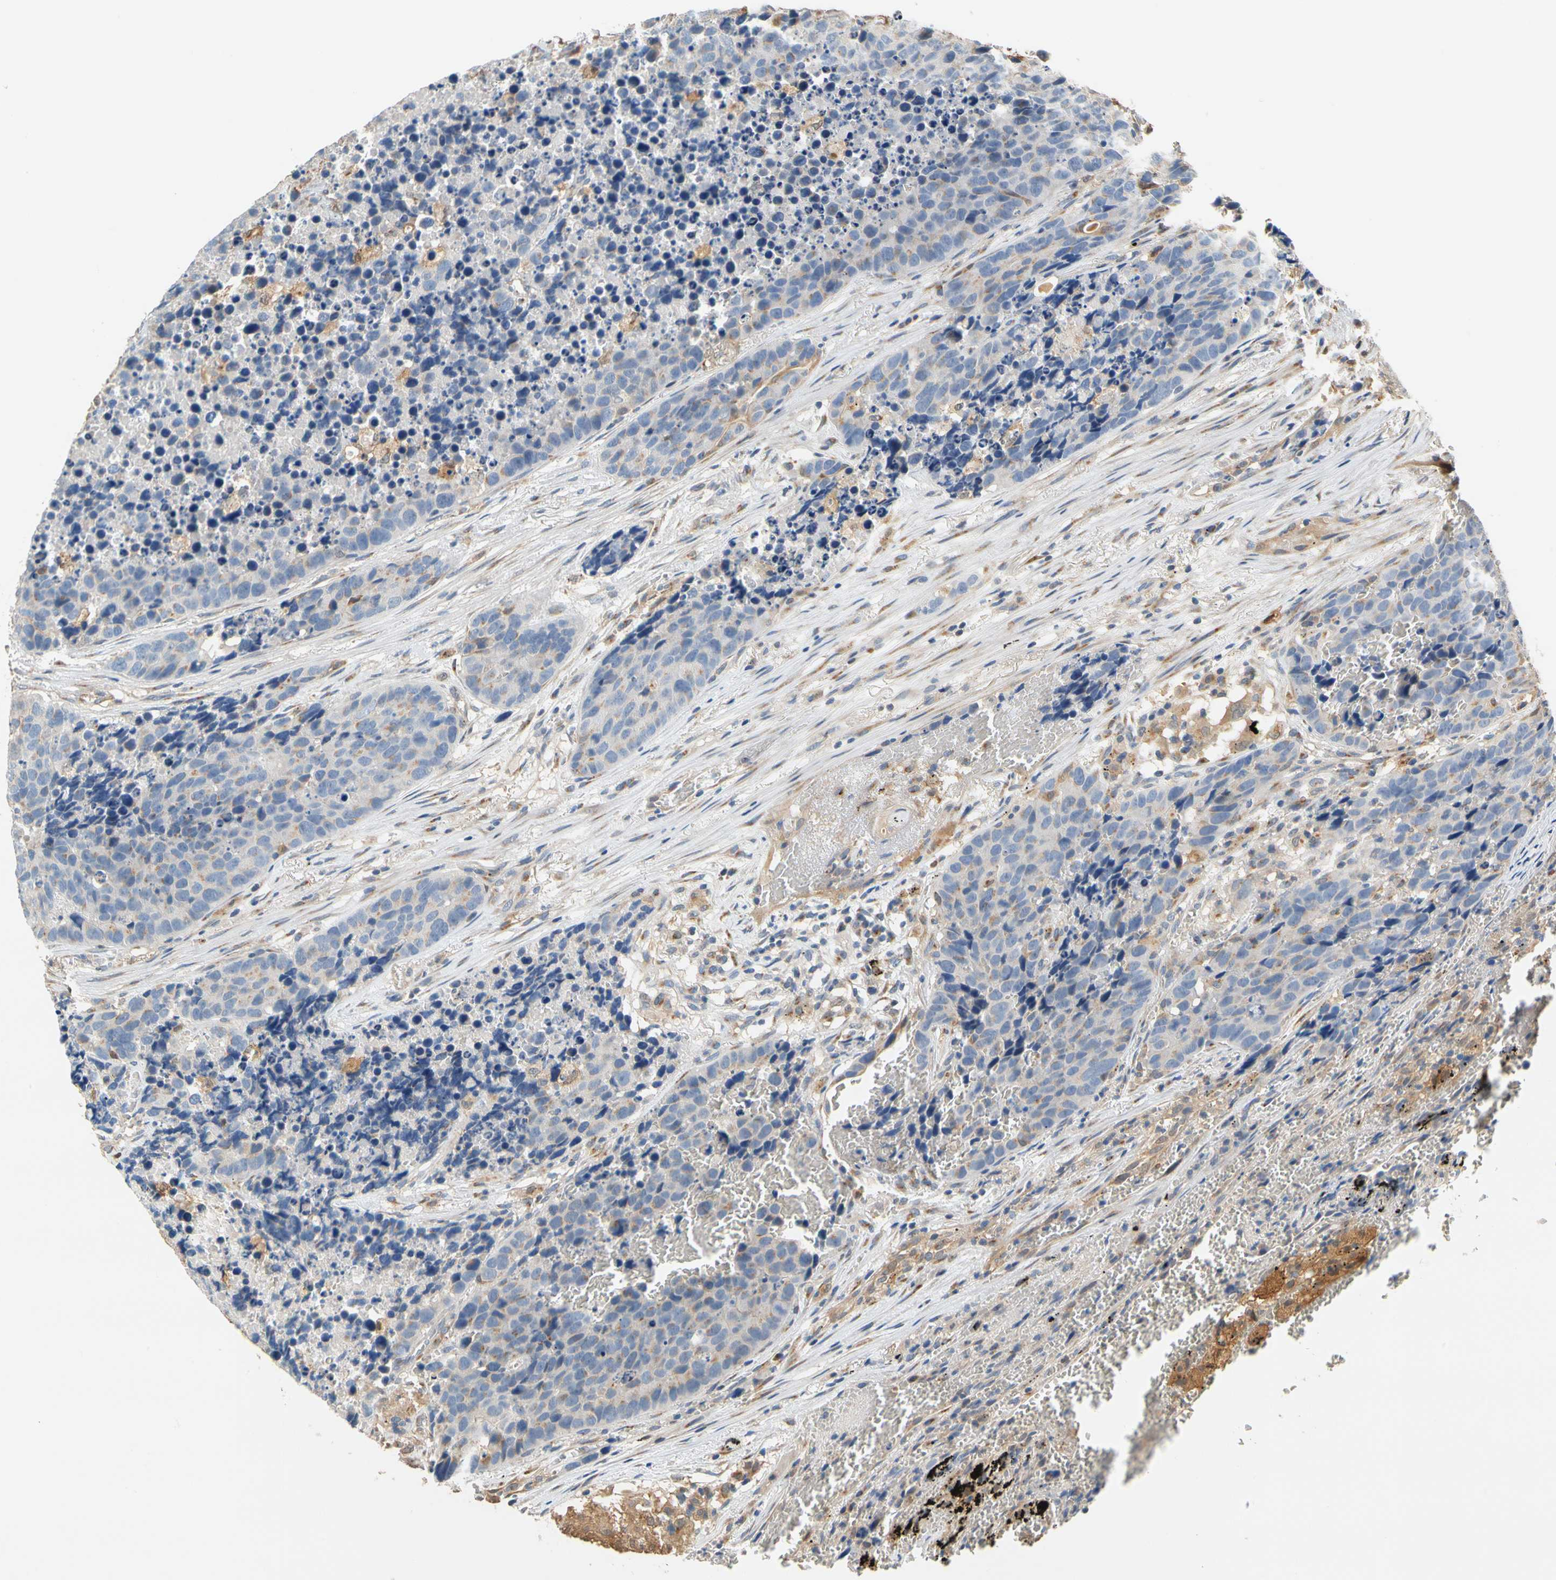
{"staining": {"intensity": "moderate", "quantity": "<25%", "location": "cytoplasmic/membranous"}, "tissue": "carcinoid", "cell_type": "Tumor cells", "image_type": "cancer", "snomed": [{"axis": "morphology", "description": "Carcinoid, malignant, NOS"}, {"axis": "topography", "description": "Lung"}], "caption": "An image of human carcinoid stained for a protein exhibits moderate cytoplasmic/membranous brown staining in tumor cells.", "gene": "GPSM2", "patient": {"sex": "male", "age": 60}}